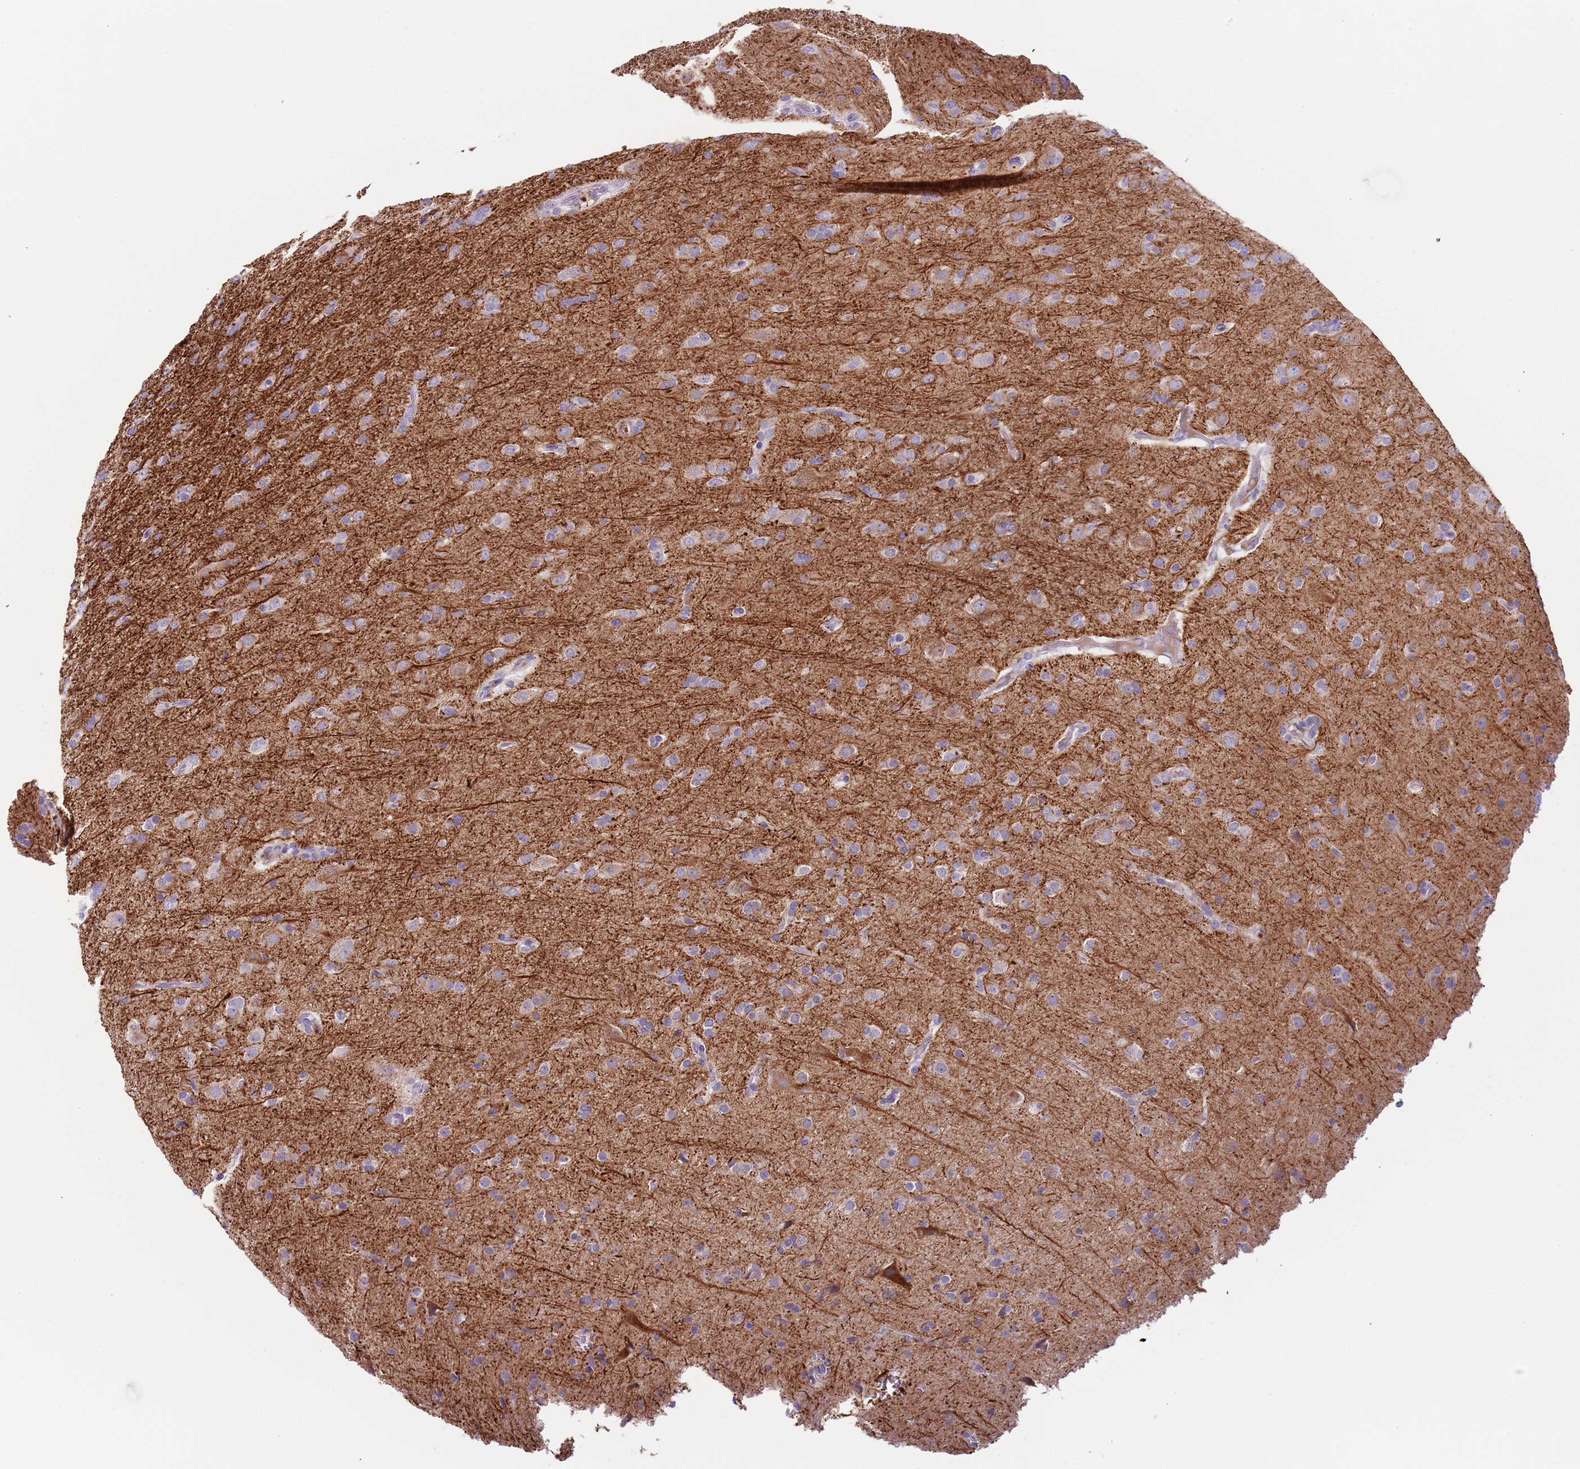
{"staining": {"intensity": "weak", "quantity": "25%-75%", "location": "cytoplasmic/membranous"}, "tissue": "glioma", "cell_type": "Tumor cells", "image_type": "cancer", "snomed": [{"axis": "morphology", "description": "Glioma, malignant, Low grade"}, {"axis": "topography", "description": "Brain"}], "caption": "Human malignant glioma (low-grade) stained with a protein marker demonstrates weak staining in tumor cells.", "gene": "C2CD3", "patient": {"sex": "male", "age": 65}}